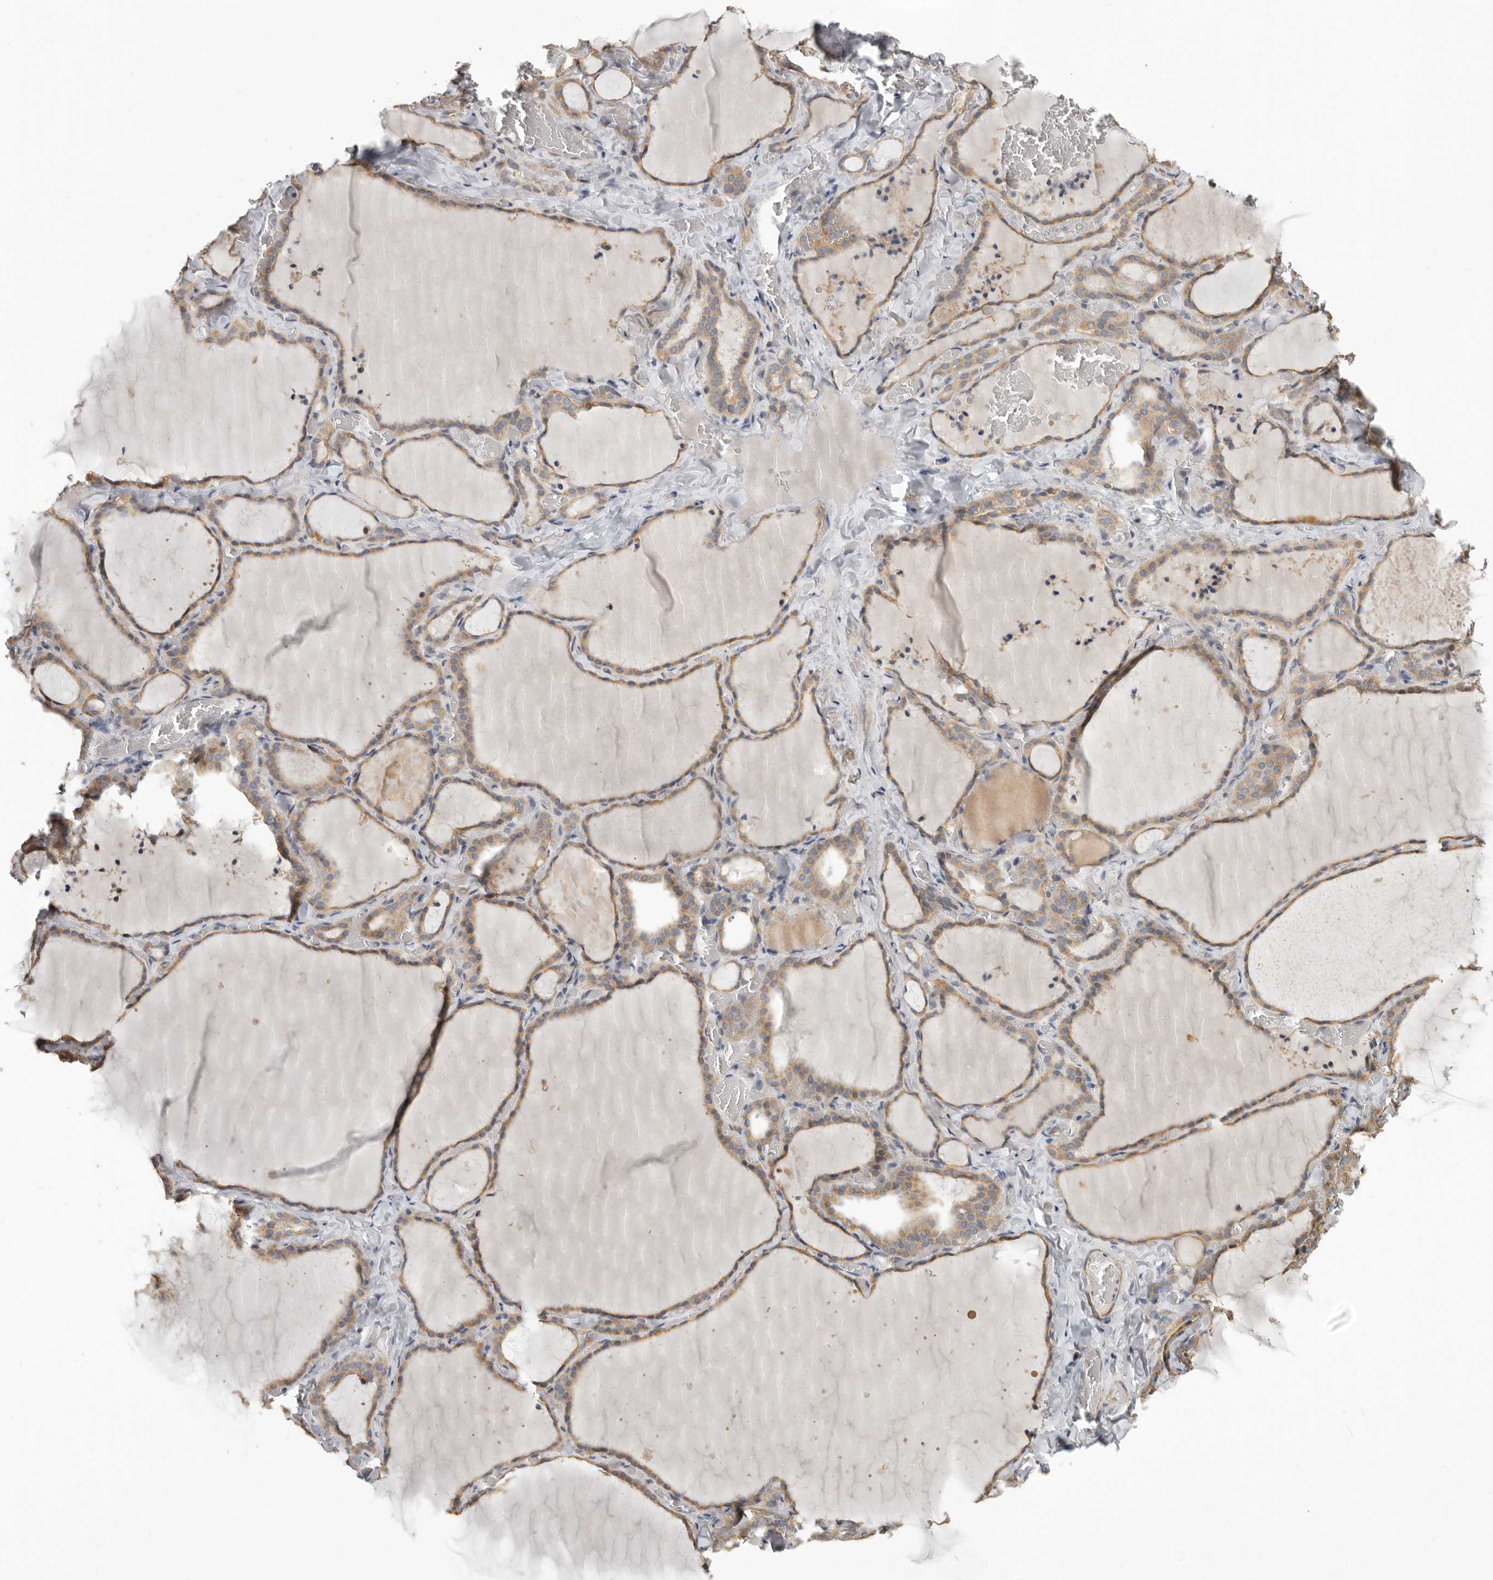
{"staining": {"intensity": "weak", "quantity": ">75%", "location": "cytoplasmic/membranous"}, "tissue": "thyroid gland", "cell_type": "Glandular cells", "image_type": "normal", "snomed": [{"axis": "morphology", "description": "Normal tissue, NOS"}, {"axis": "topography", "description": "Thyroid gland"}], "caption": "Immunohistochemistry (IHC) of normal human thyroid gland reveals low levels of weak cytoplasmic/membranous staining in approximately >75% of glandular cells. Using DAB (brown) and hematoxylin (blue) stains, captured at high magnification using brightfield microscopy.", "gene": "UNK", "patient": {"sex": "female", "age": 22}}